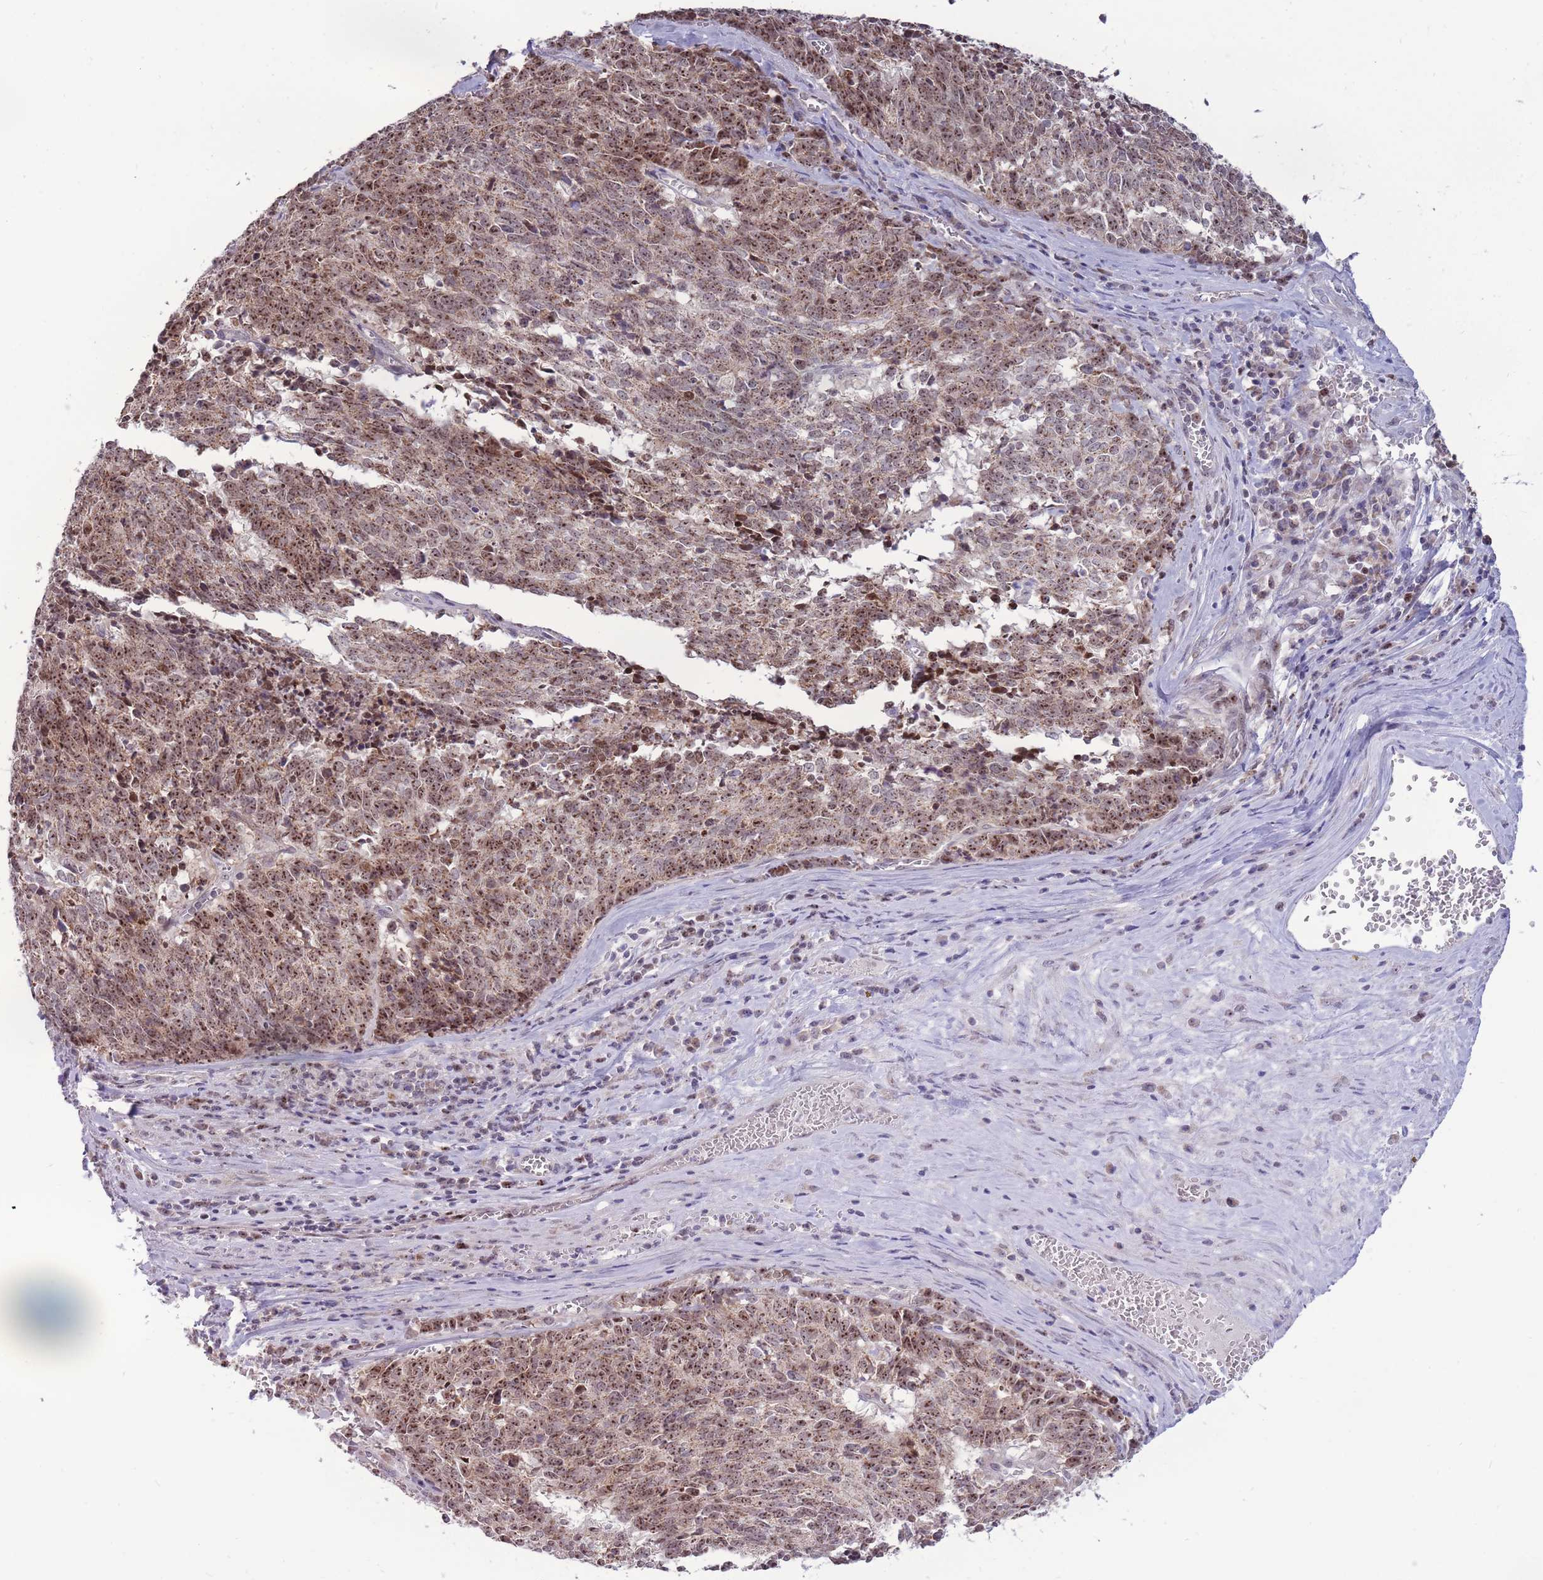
{"staining": {"intensity": "strong", "quantity": ">75%", "location": "cytoplasmic/membranous,nuclear"}, "tissue": "cervical cancer", "cell_type": "Tumor cells", "image_type": "cancer", "snomed": [{"axis": "morphology", "description": "Squamous cell carcinoma, NOS"}, {"axis": "topography", "description": "Cervix"}], "caption": "This is an image of immunohistochemistry (IHC) staining of cervical squamous cell carcinoma, which shows strong positivity in the cytoplasmic/membranous and nuclear of tumor cells.", "gene": "MCIDAS", "patient": {"sex": "female", "age": 29}}